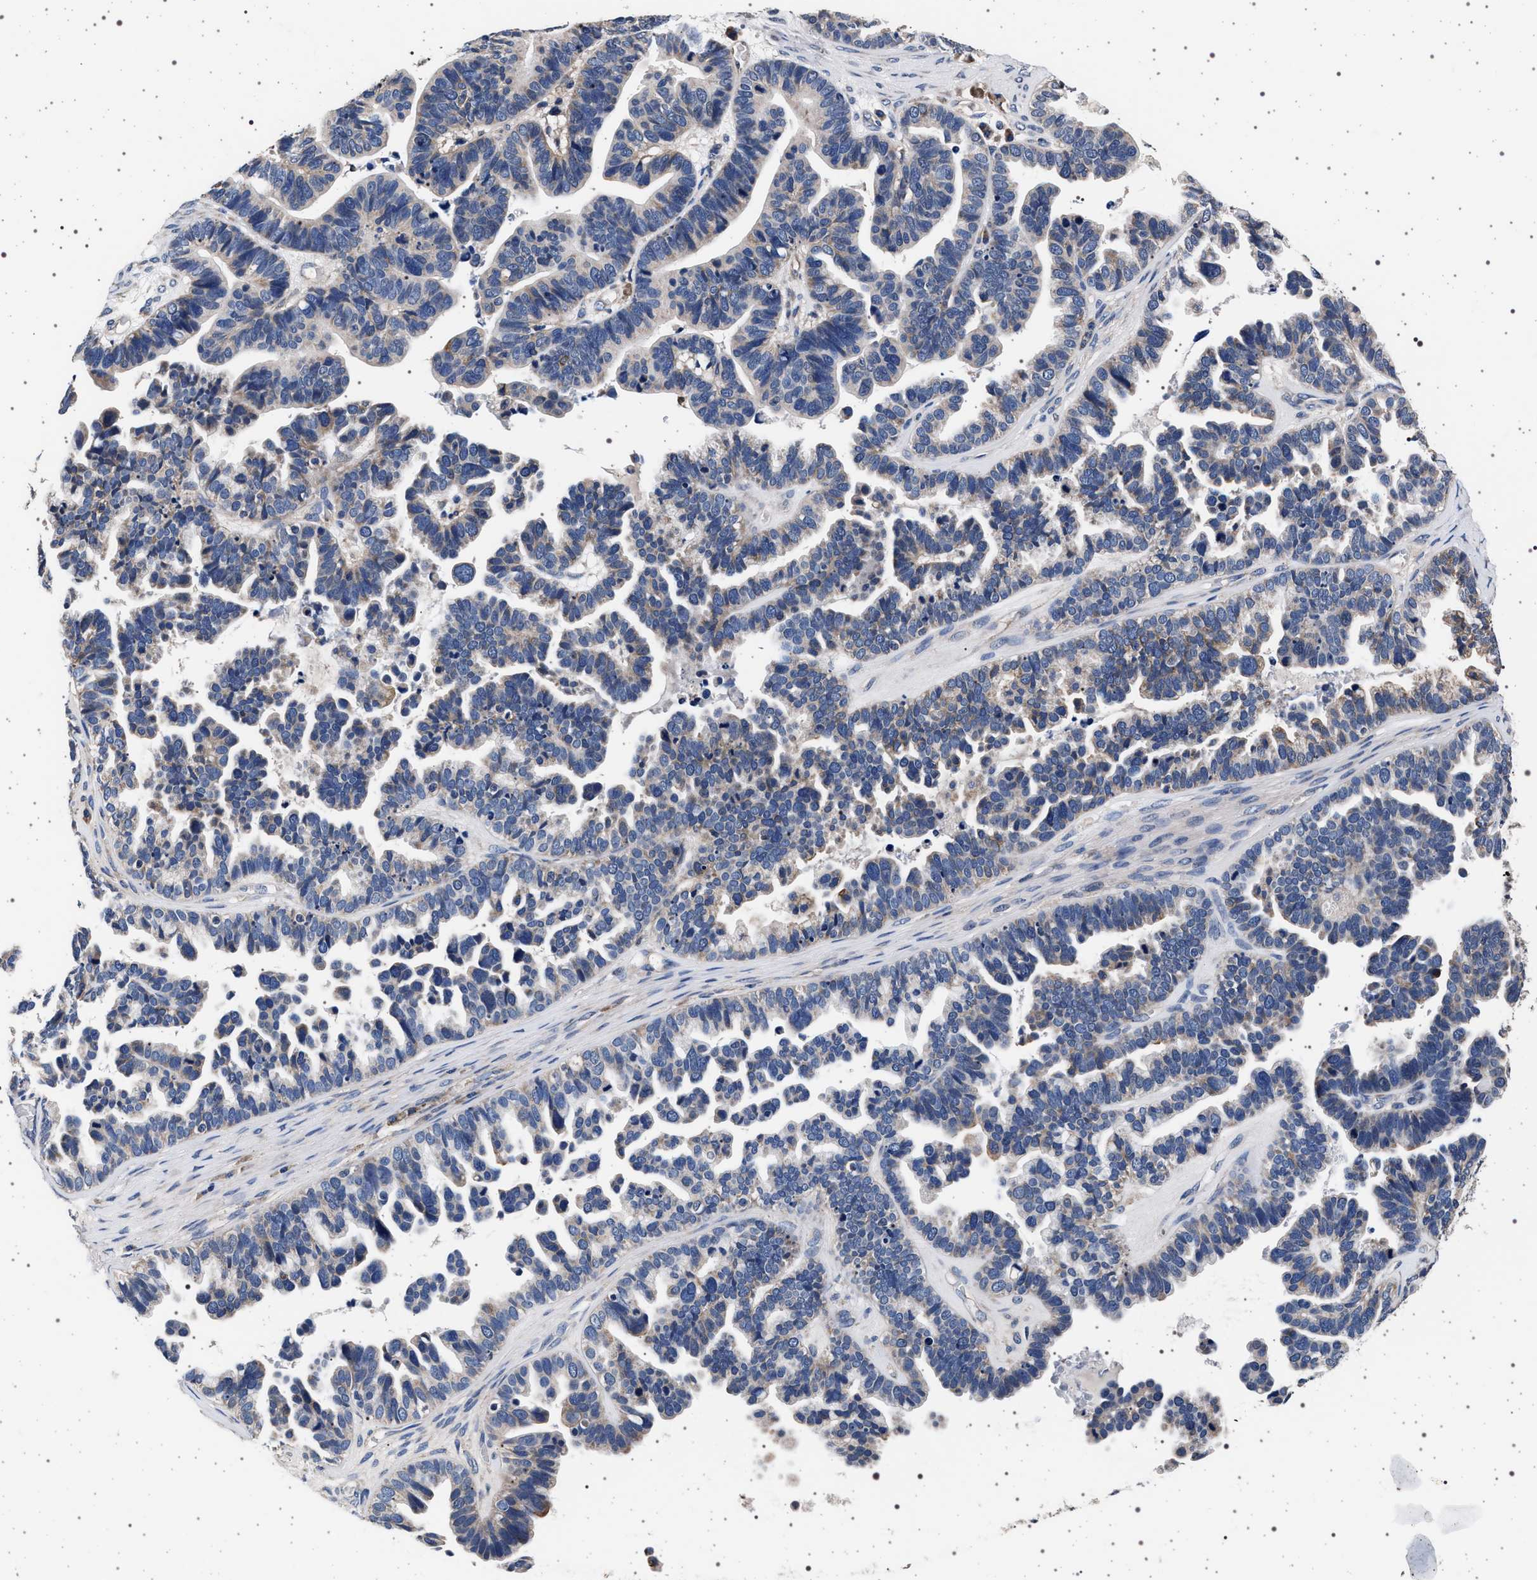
{"staining": {"intensity": "negative", "quantity": "none", "location": "none"}, "tissue": "ovarian cancer", "cell_type": "Tumor cells", "image_type": "cancer", "snomed": [{"axis": "morphology", "description": "Cystadenocarcinoma, serous, NOS"}, {"axis": "topography", "description": "Ovary"}], "caption": "Immunohistochemical staining of ovarian cancer exhibits no significant staining in tumor cells.", "gene": "MAP3K2", "patient": {"sex": "female", "age": 56}}